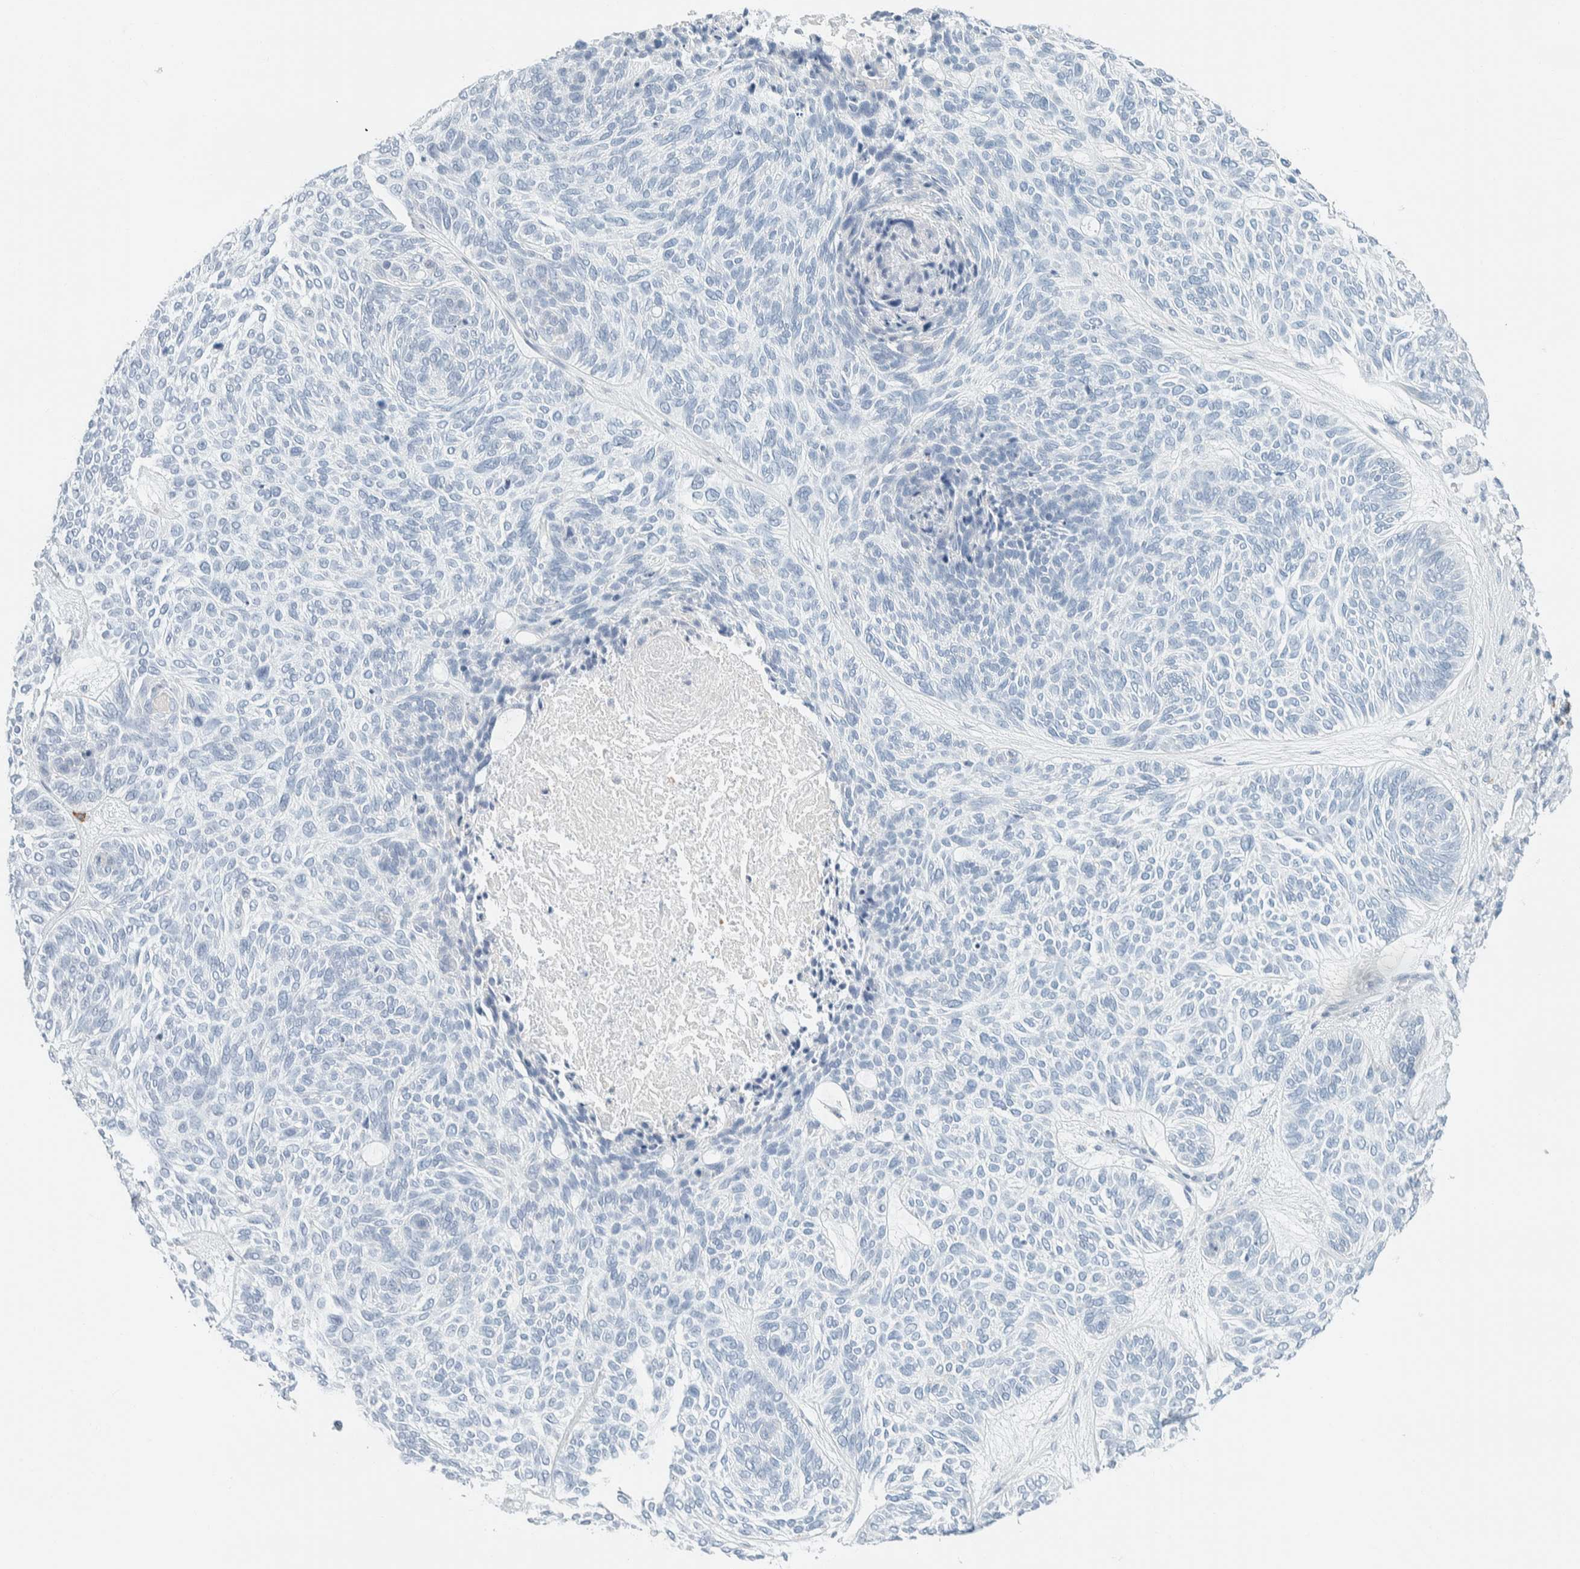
{"staining": {"intensity": "negative", "quantity": "none", "location": "none"}, "tissue": "skin cancer", "cell_type": "Tumor cells", "image_type": "cancer", "snomed": [{"axis": "morphology", "description": "Basal cell carcinoma"}, {"axis": "topography", "description": "Skin"}], "caption": "This is a histopathology image of immunohistochemistry (IHC) staining of skin cancer, which shows no positivity in tumor cells. (Immunohistochemistry, brightfield microscopy, high magnification).", "gene": "ARHGAP27", "patient": {"sex": "male", "age": 55}}